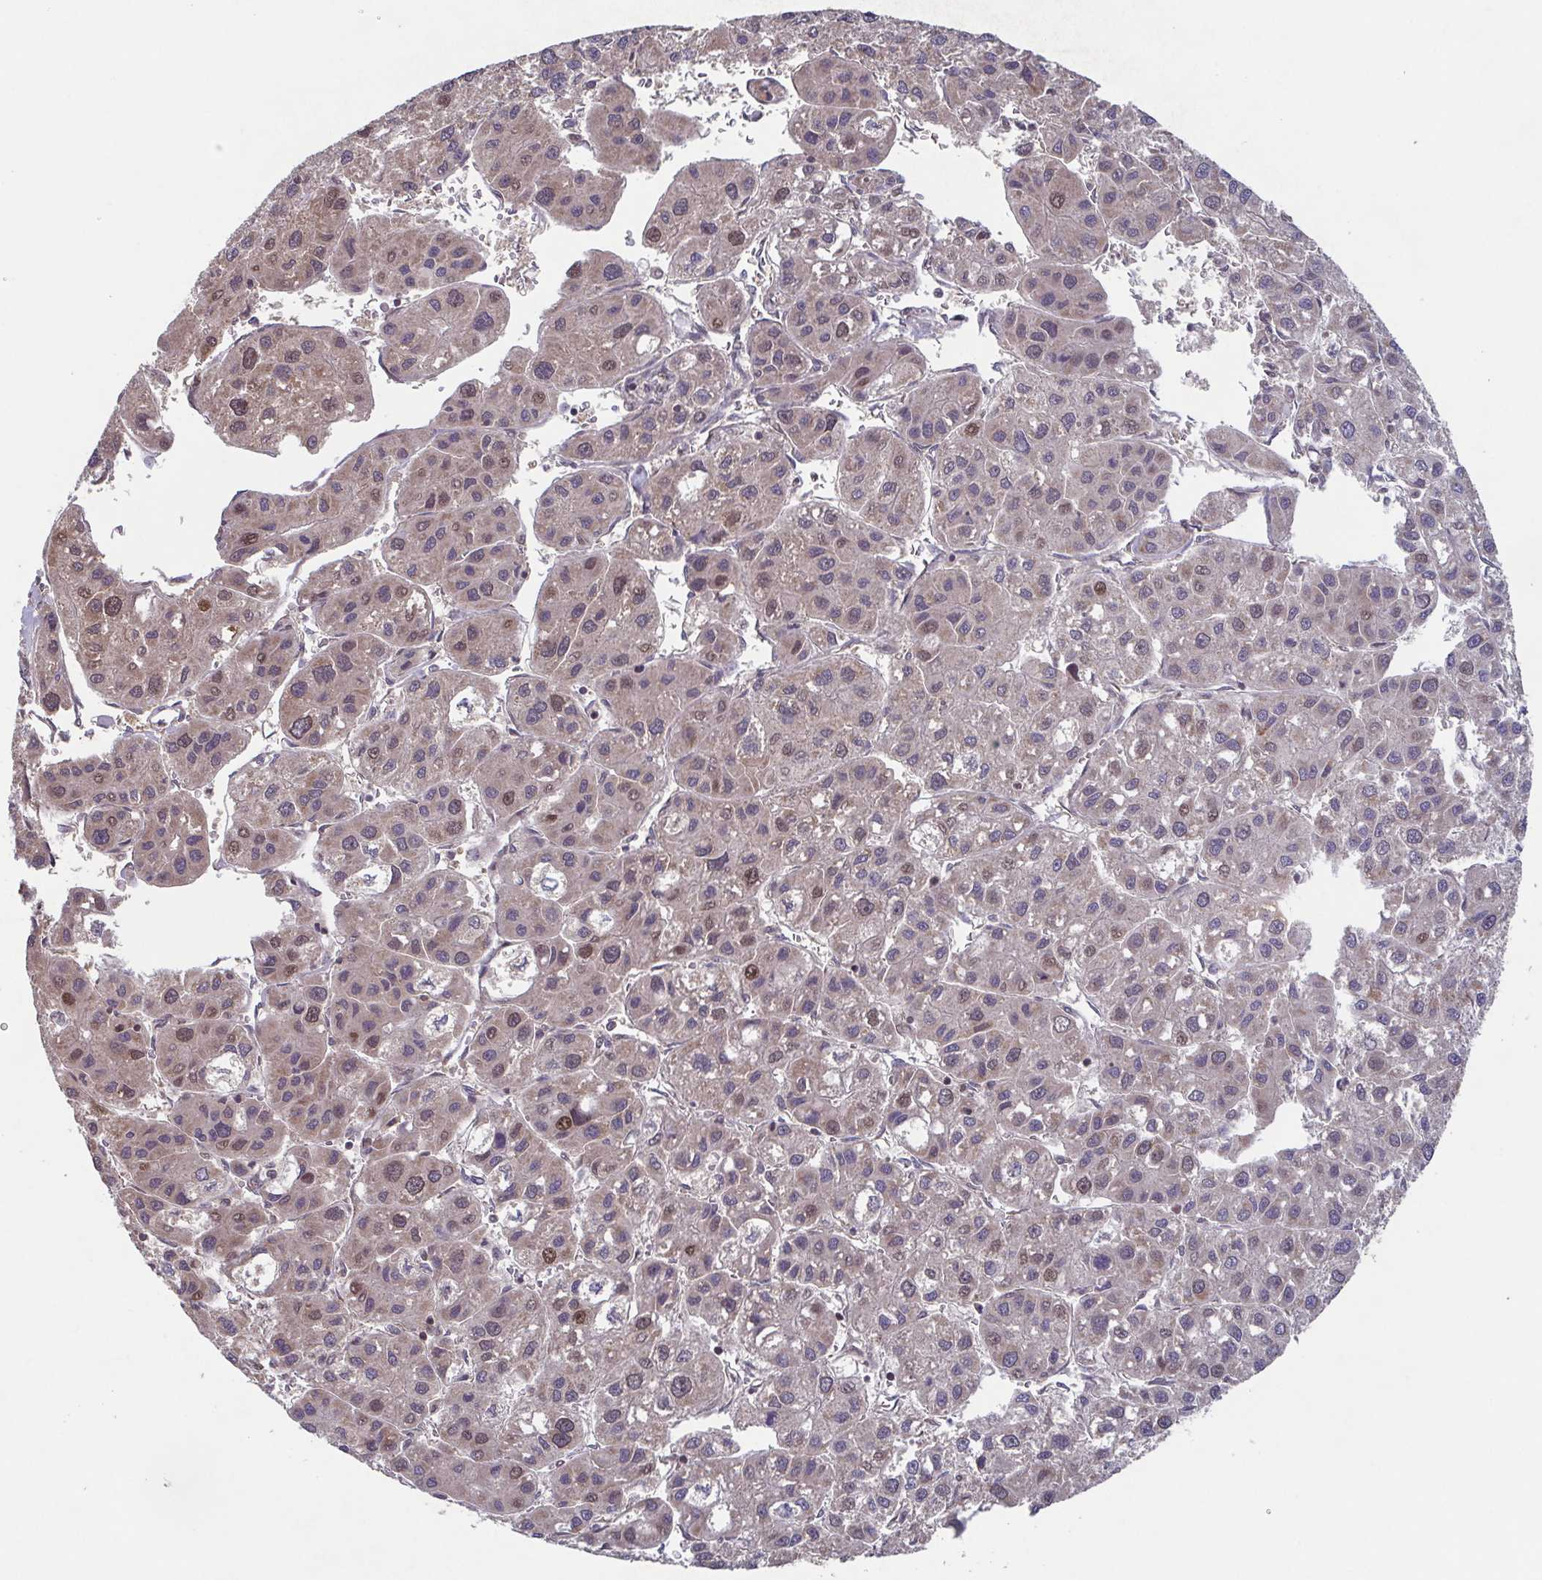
{"staining": {"intensity": "weak", "quantity": "<25%", "location": "cytoplasmic/membranous,nuclear"}, "tissue": "liver cancer", "cell_type": "Tumor cells", "image_type": "cancer", "snomed": [{"axis": "morphology", "description": "Carcinoma, Hepatocellular, NOS"}, {"axis": "topography", "description": "Liver"}], "caption": "An IHC image of liver cancer (hepatocellular carcinoma) is shown. There is no staining in tumor cells of liver cancer (hepatocellular carcinoma). (DAB immunohistochemistry (IHC) visualized using brightfield microscopy, high magnification).", "gene": "COPB1", "patient": {"sex": "male", "age": 73}}